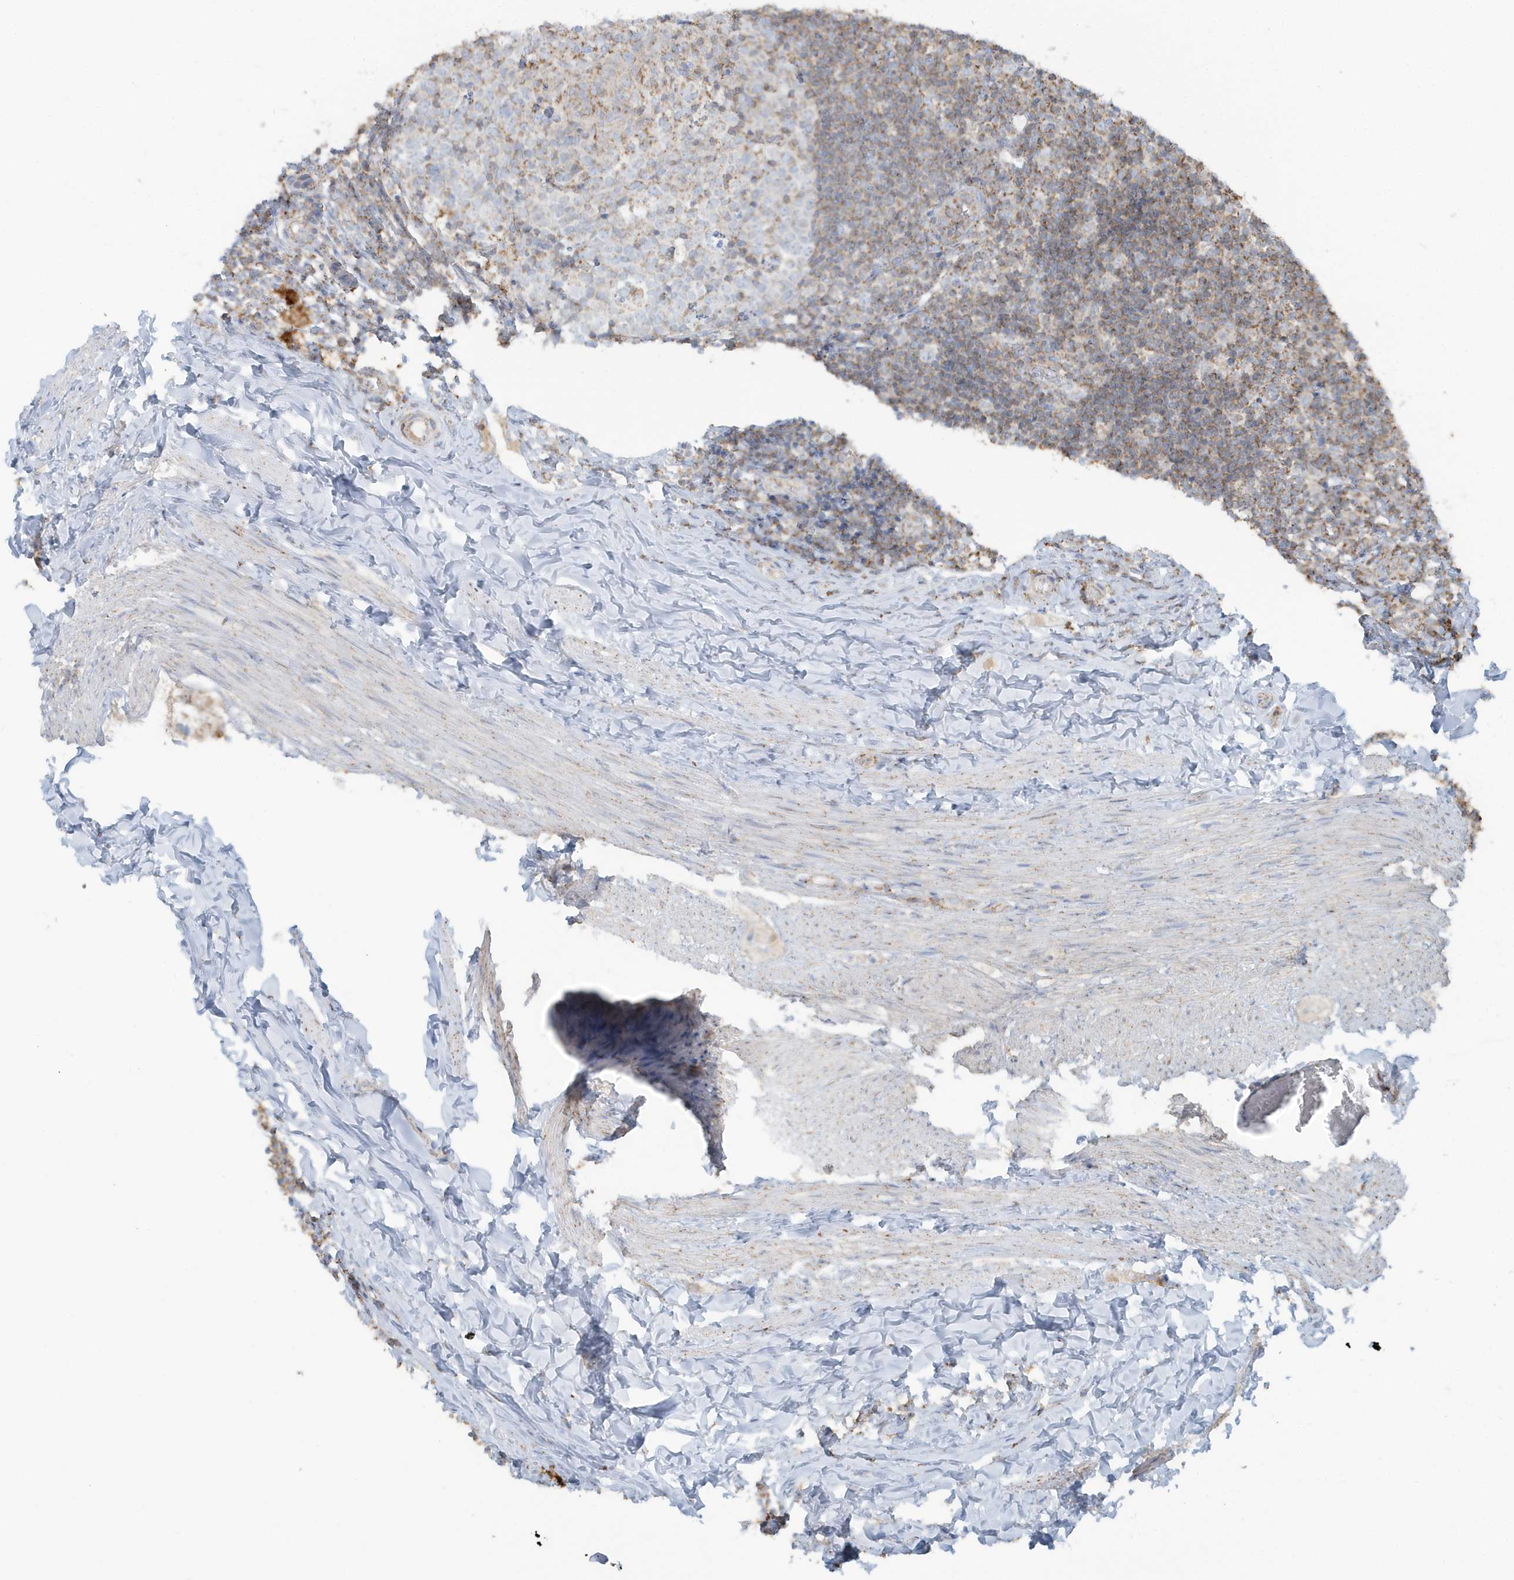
{"staining": {"intensity": "moderate", "quantity": ">75%", "location": "cytoplasmic/membranous"}, "tissue": "appendix", "cell_type": "Glandular cells", "image_type": "normal", "snomed": [{"axis": "morphology", "description": "Normal tissue, NOS"}, {"axis": "topography", "description": "Appendix"}], "caption": "Appendix stained for a protein reveals moderate cytoplasmic/membranous positivity in glandular cells. (Stains: DAB (3,3'-diaminobenzidine) in brown, nuclei in blue, Microscopy: brightfield microscopy at high magnification).", "gene": "RAB11FIP3", "patient": {"sex": "male", "age": 8}}